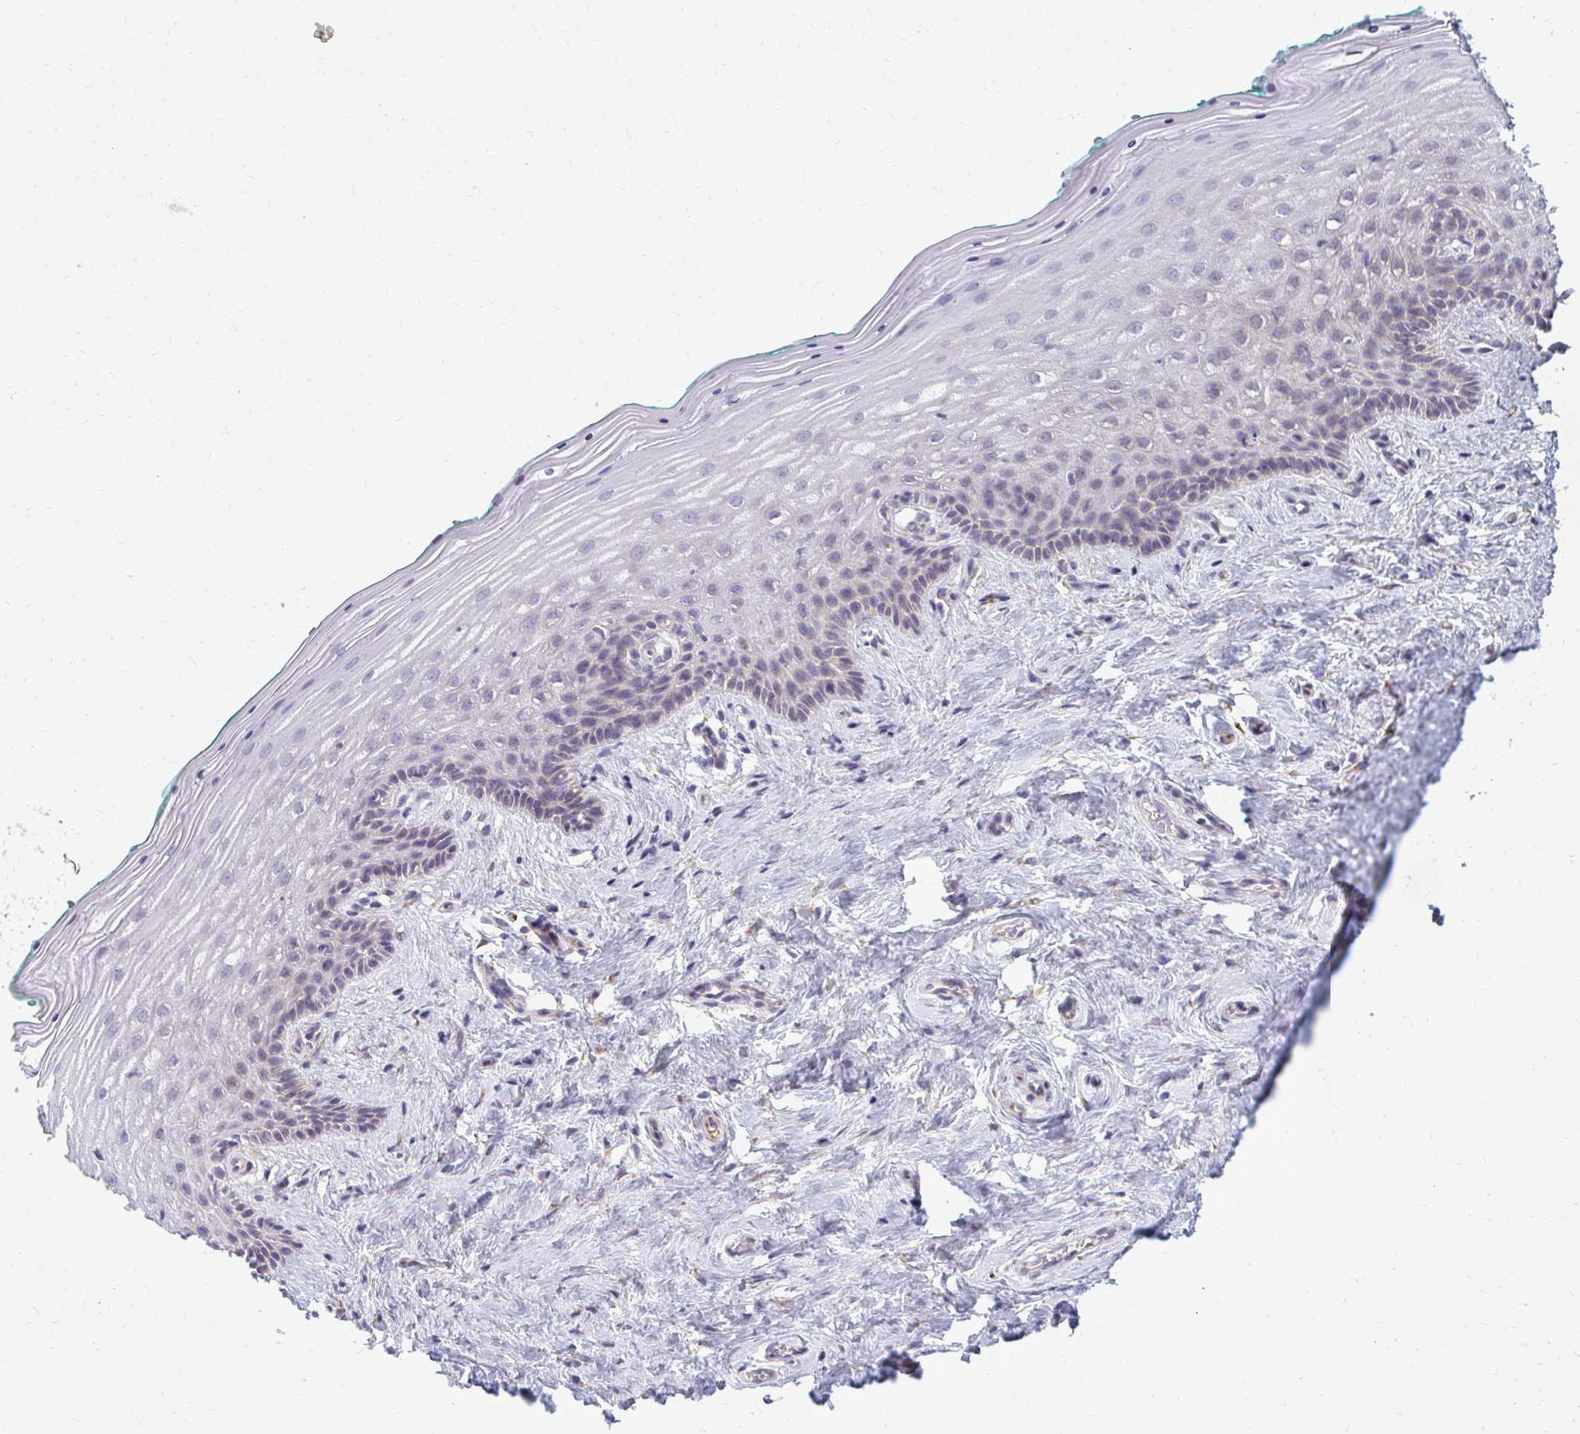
{"staining": {"intensity": "negative", "quantity": "none", "location": "none"}, "tissue": "vagina", "cell_type": "Squamous epithelial cells", "image_type": "normal", "snomed": [{"axis": "morphology", "description": "Normal tissue, NOS"}, {"axis": "topography", "description": "Vagina"}], "caption": "High magnification brightfield microscopy of unremarkable vagina stained with DAB (3,3'-diaminobenzidine) (brown) and counterstained with hematoxylin (blue): squamous epithelial cells show no significant positivity. (Immunohistochemistry (ihc), brightfield microscopy, high magnification).", "gene": "DEPP1", "patient": {"sex": "female", "age": 45}}